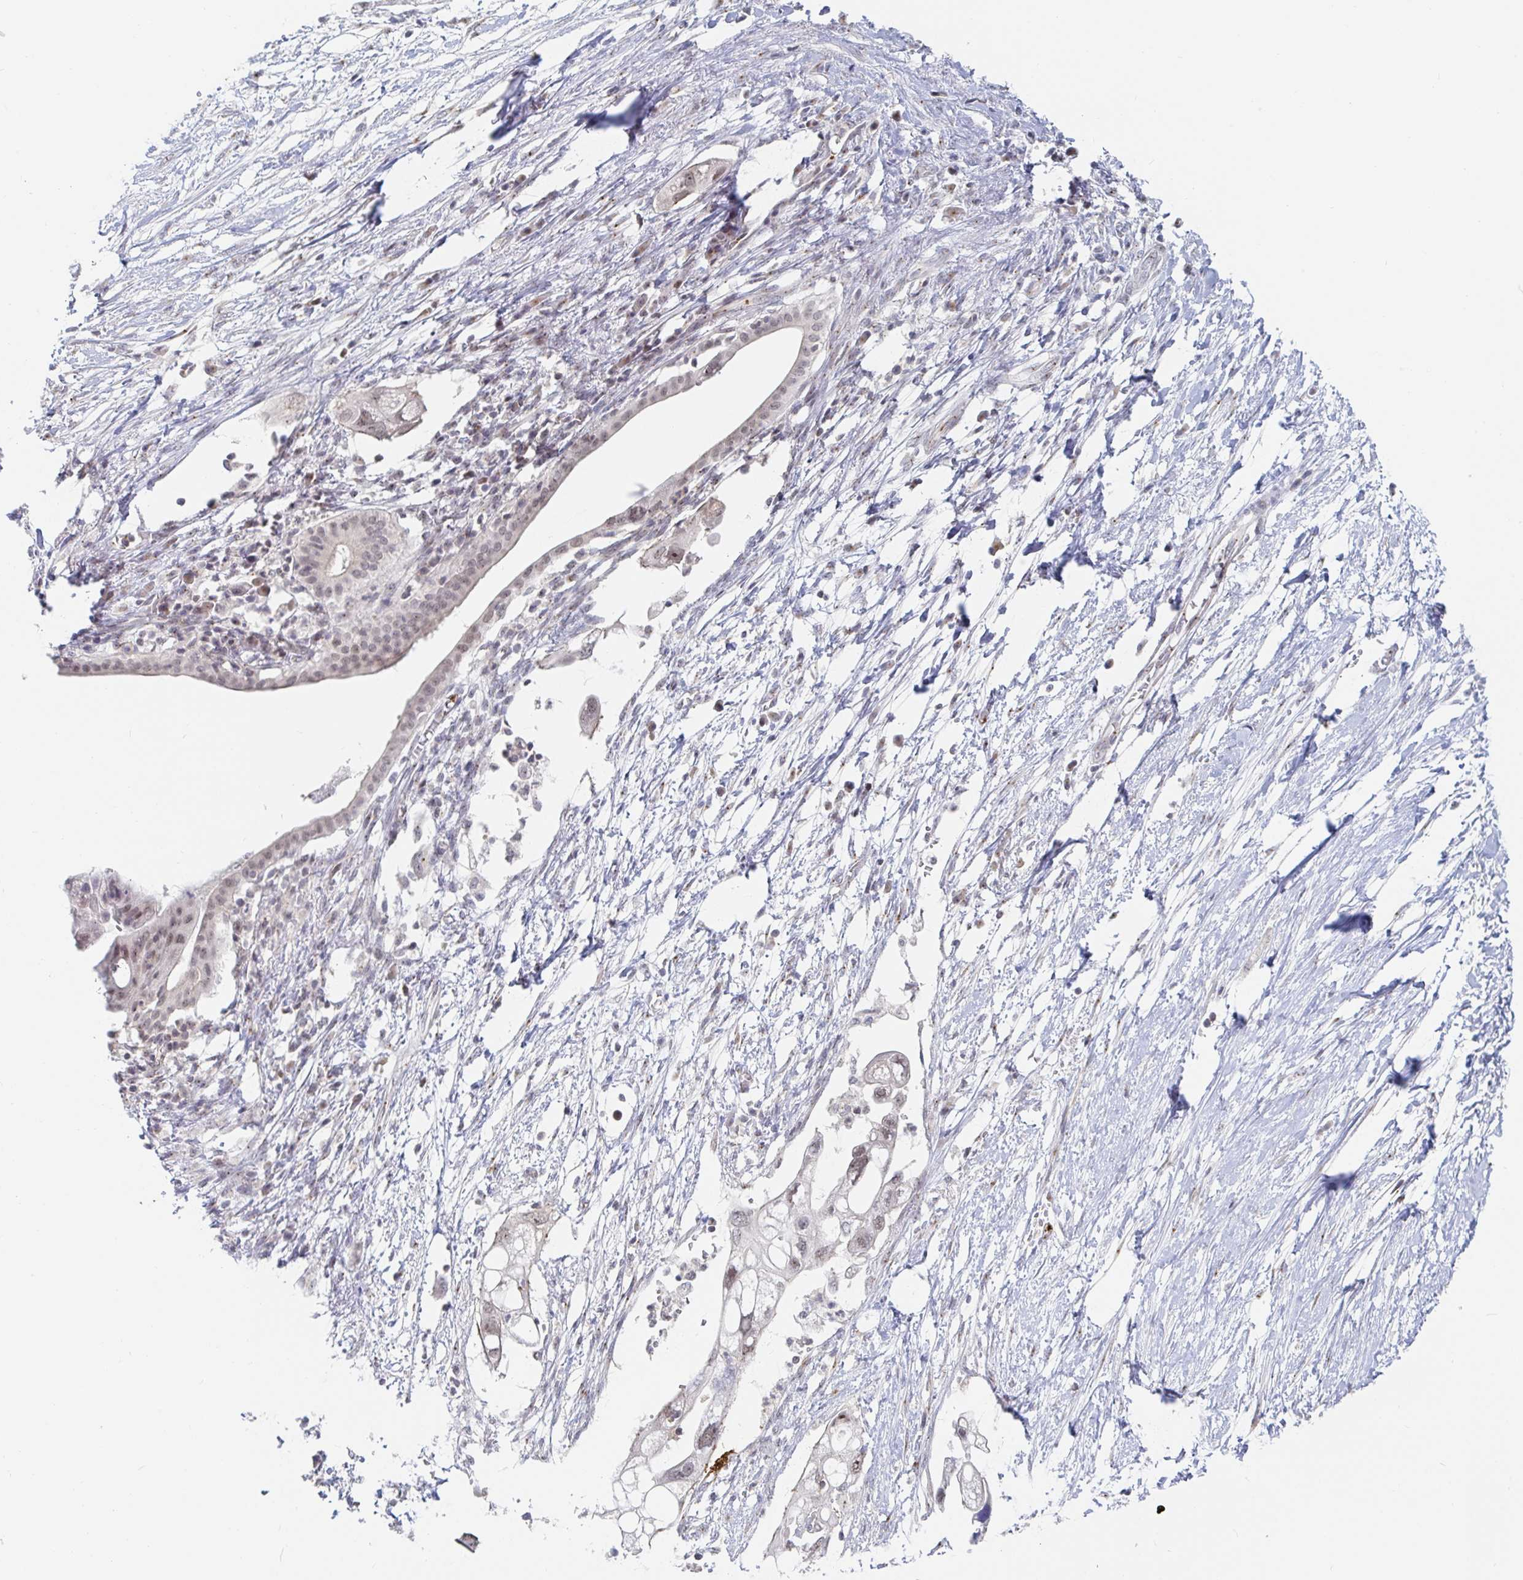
{"staining": {"intensity": "weak", "quantity": ">75%", "location": "nuclear"}, "tissue": "pancreatic cancer", "cell_type": "Tumor cells", "image_type": "cancer", "snomed": [{"axis": "morphology", "description": "Adenocarcinoma, NOS"}, {"axis": "topography", "description": "Pancreas"}], "caption": "Immunohistochemical staining of adenocarcinoma (pancreatic) demonstrates weak nuclear protein expression in approximately >75% of tumor cells. (Brightfield microscopy of DAB IHC at high magnification).", "gene": "CHD2", "patient": {"sex": "female", "age": 72}}